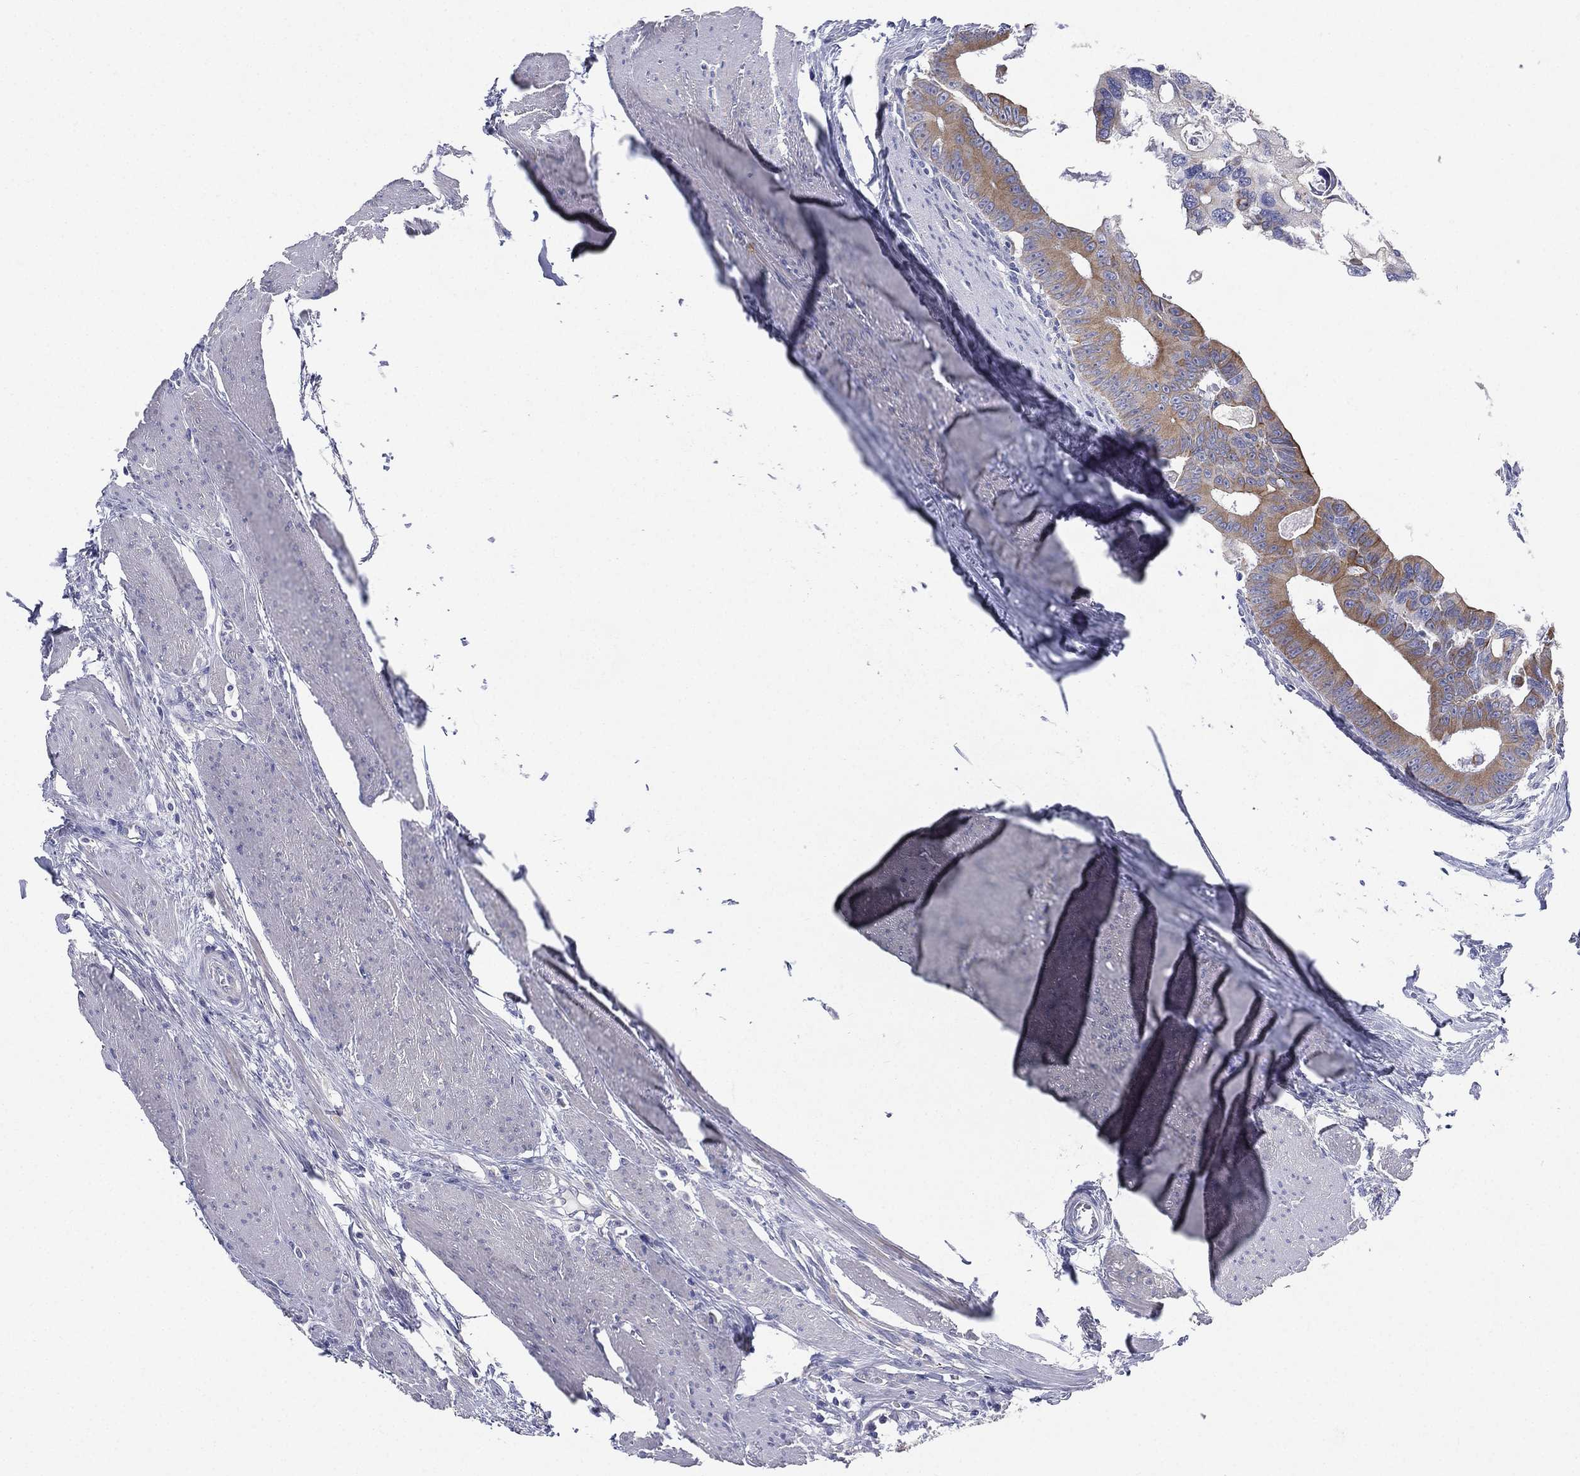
{"staining": {"intensity": "moderate", "quantity": "<25%", "location": "cytoplasmic/membranous"}, "tissue": "colorectal cancer", "cell_type": "Tumor cells", "image_type": "cancer", "snomed": [{"axis": "morphology", "description": "Adenocarcinoma, NOS"}, {"axis": "topography", "description": "Rectum"}], "caption": "Immunohistochemistry (IHC) (DAB (3,3'-diaminobenzidine)) staining of human colorectal cancer exhibits moderate cytoplasmic/membranous protein staining in about <25% of tumor cells.", "gene": "PWWP3A", "patient": {"sex": "male", "age": 64}}